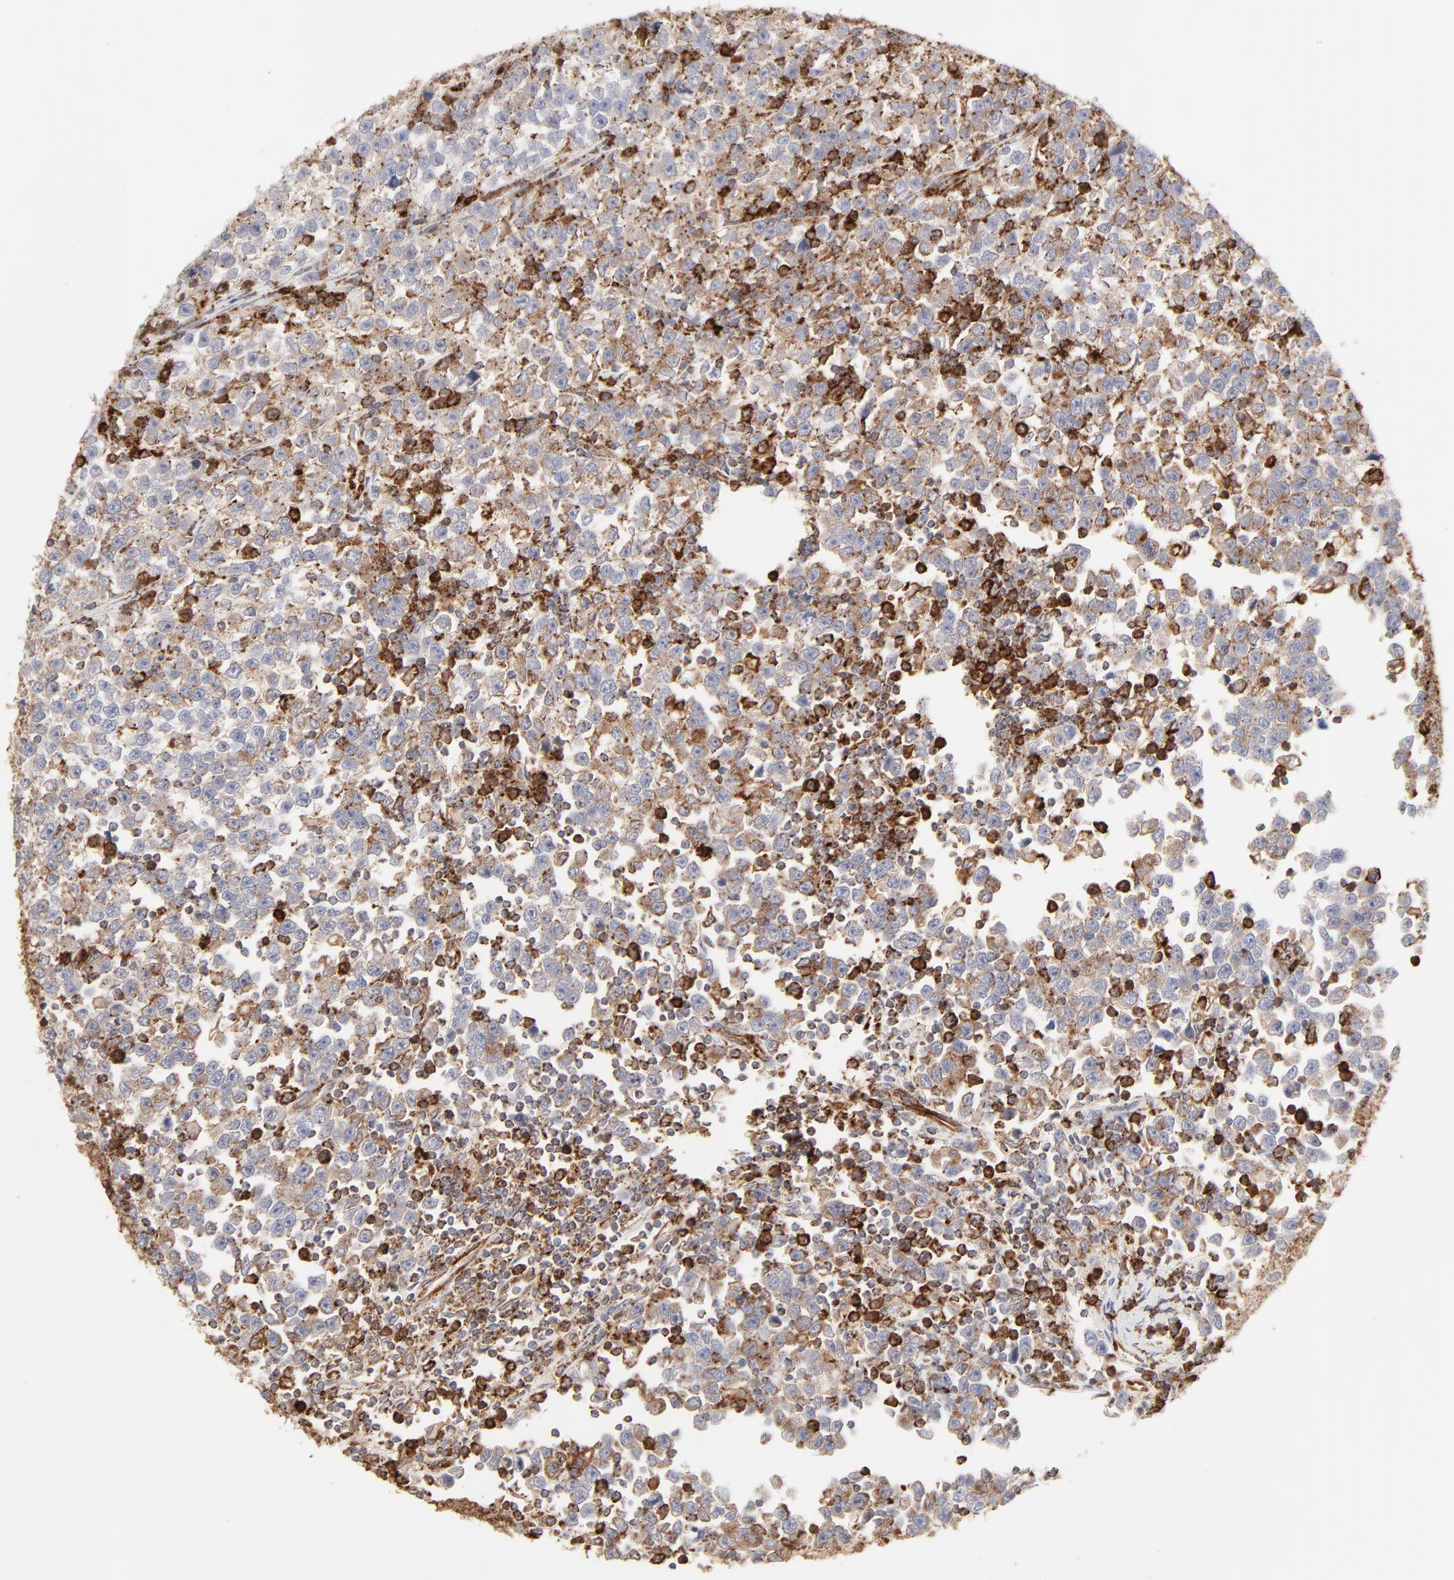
{"staining": {"intensity": "negative", "quantity": "none", "location": "none"}, "tissue": "testis cancer", "cell_type": "Tumor cells", "image_type": "cancer", "snomed": [{"axis": "morphology", "description": "Seminoma, NOS"}, {"axis": "topography", "description": "Testis"}], "caption": "Tumor cells show no significant expression in seminoma (testis). (DAB immunohistochemistry with hematoxylin counter stain).", "gene": "CDK6", "patient": {"sex": "male", "age": 43}}